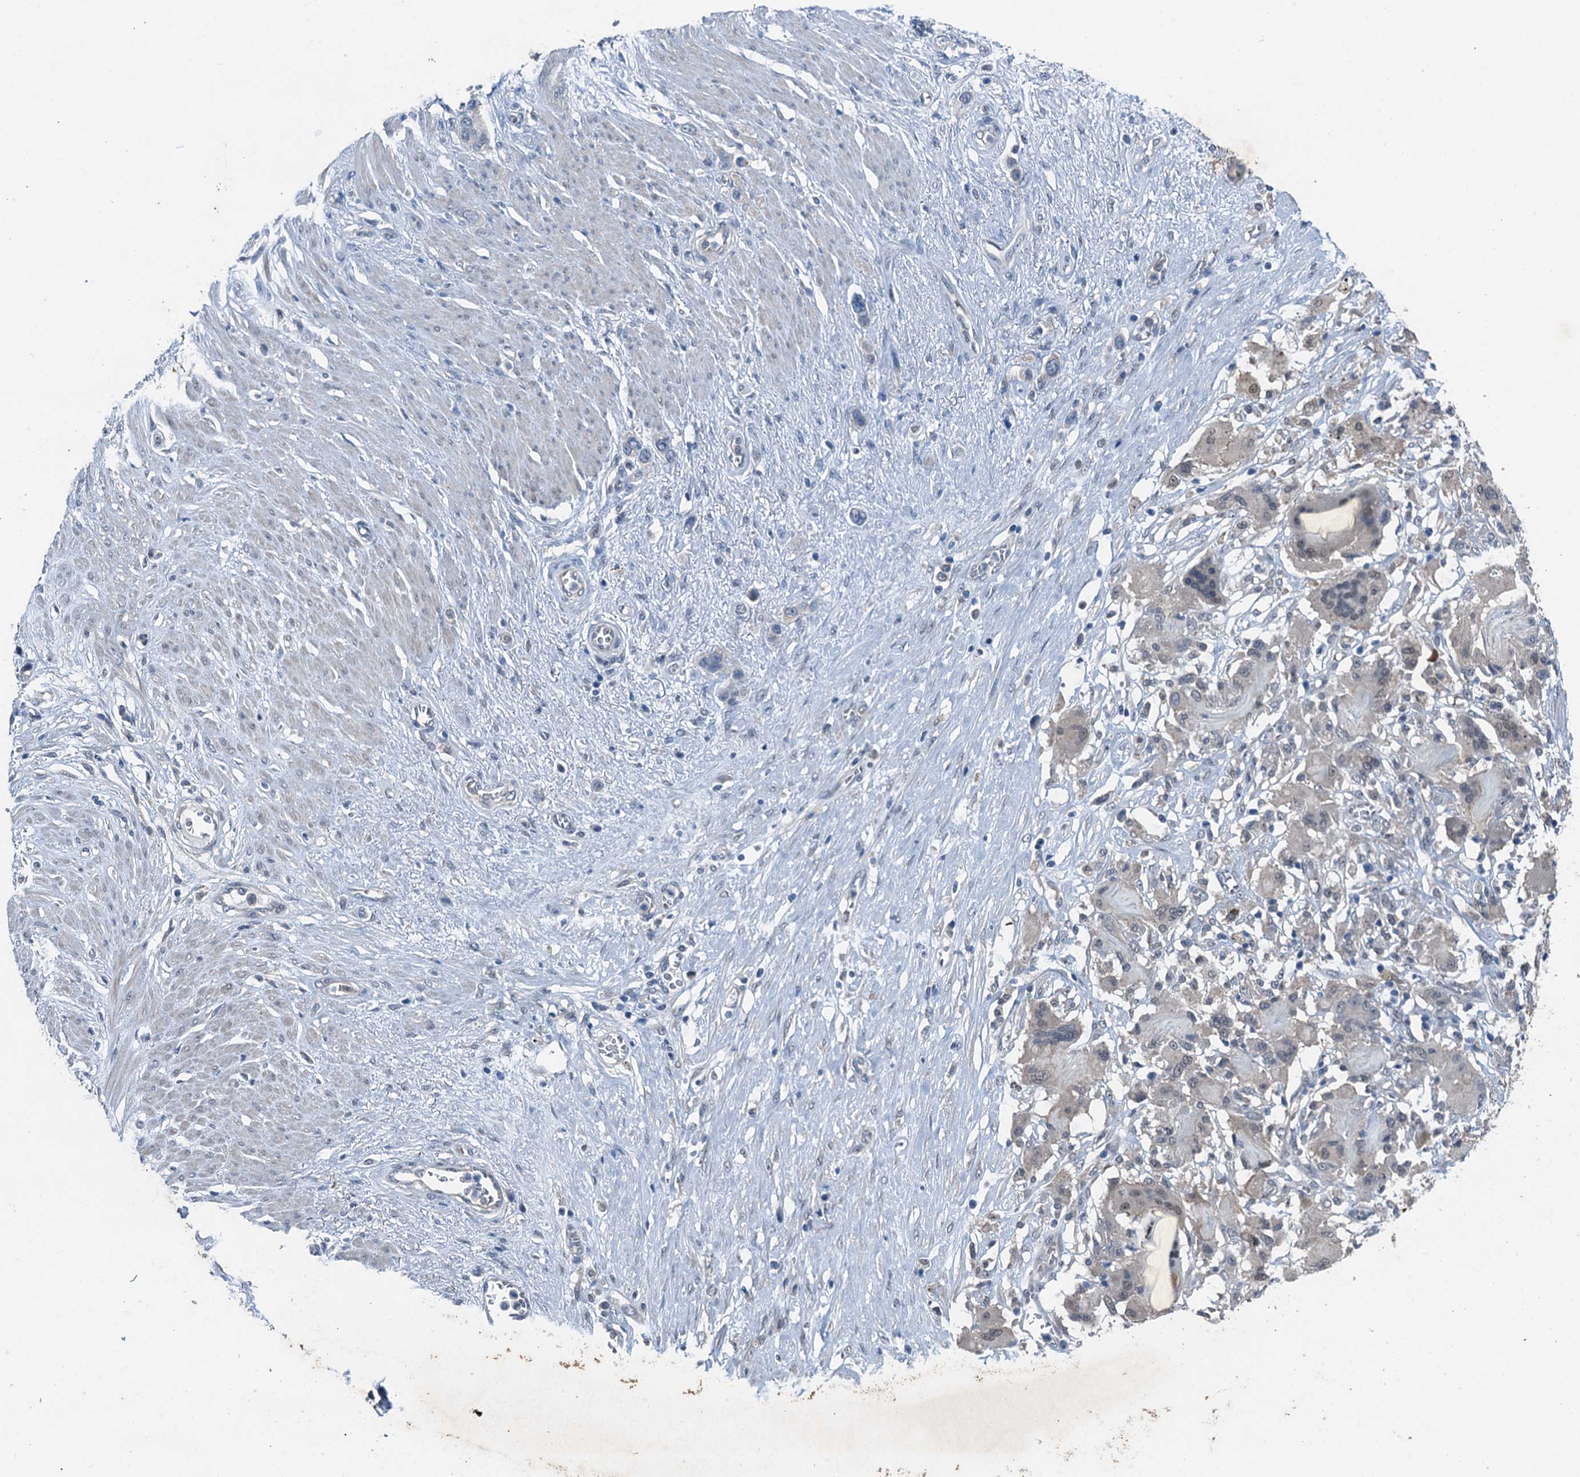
{"staining": {"intensity": "negative", "quantity": "none", "location": "none"}, "tissue": "stomach cancer", "cell_type": "Tumor cells", "image_type": "cancer", "snomed": [{"axis": "morphology", "description": "Adenocarcinoma, NOS"}, {"axis": "morphology", "description": "Adenocarcinoma, High grade"}, {"axis": "topography", "description": "Stomach, upper"}, {"axis": "topography", "description": "Stomach, lower"}], "caption": "Tumor cells are negative for protein expression in human stomach adenocarcinoma. (Brightfield microscopy of DAB (3,3'-diaminobenzidine) immunohistochemistry at high magnification).", "gene": "RNH1", "patient": {"sex": "female", "age": 65}}